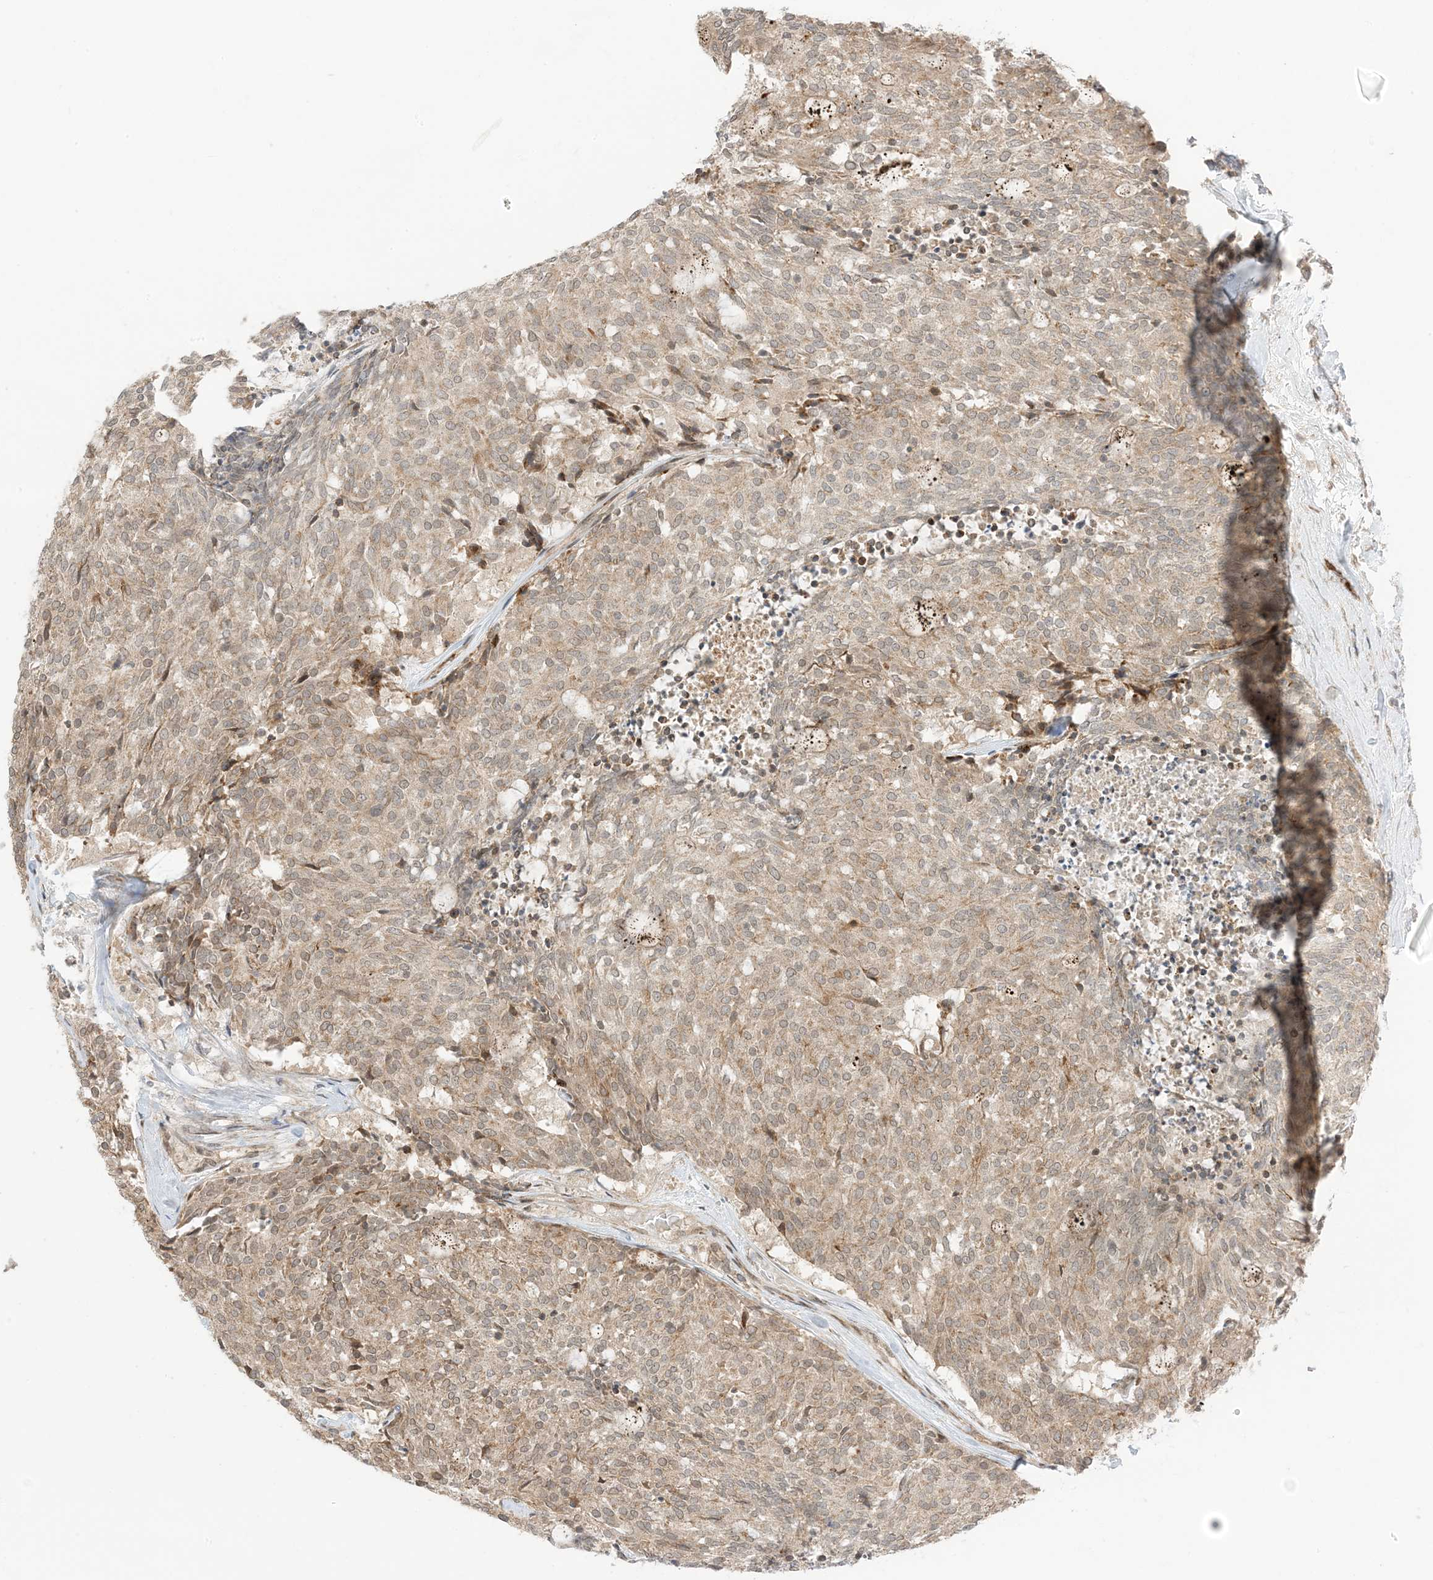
{"staining": {"intensity": "moderate", "quantity": ">75%", "location": "cytoplasmic/membranous"}, "tissue": "carcinoid", "cell_type": "Tumor cells", "image_type": "cancer", "snomed": [{"axis": "morphology", "description": "Carcinoid, malignant, NOS"}, {"axis": "topography", "description": "Pancreas"}], "caption": "Protein staining reveals moderate cytoplasmic/membranous positivity in about >75% of tumor cells in carcinoid.", "gene": "UBE2E2", "patient": {"sex": "female", "age": 54}}